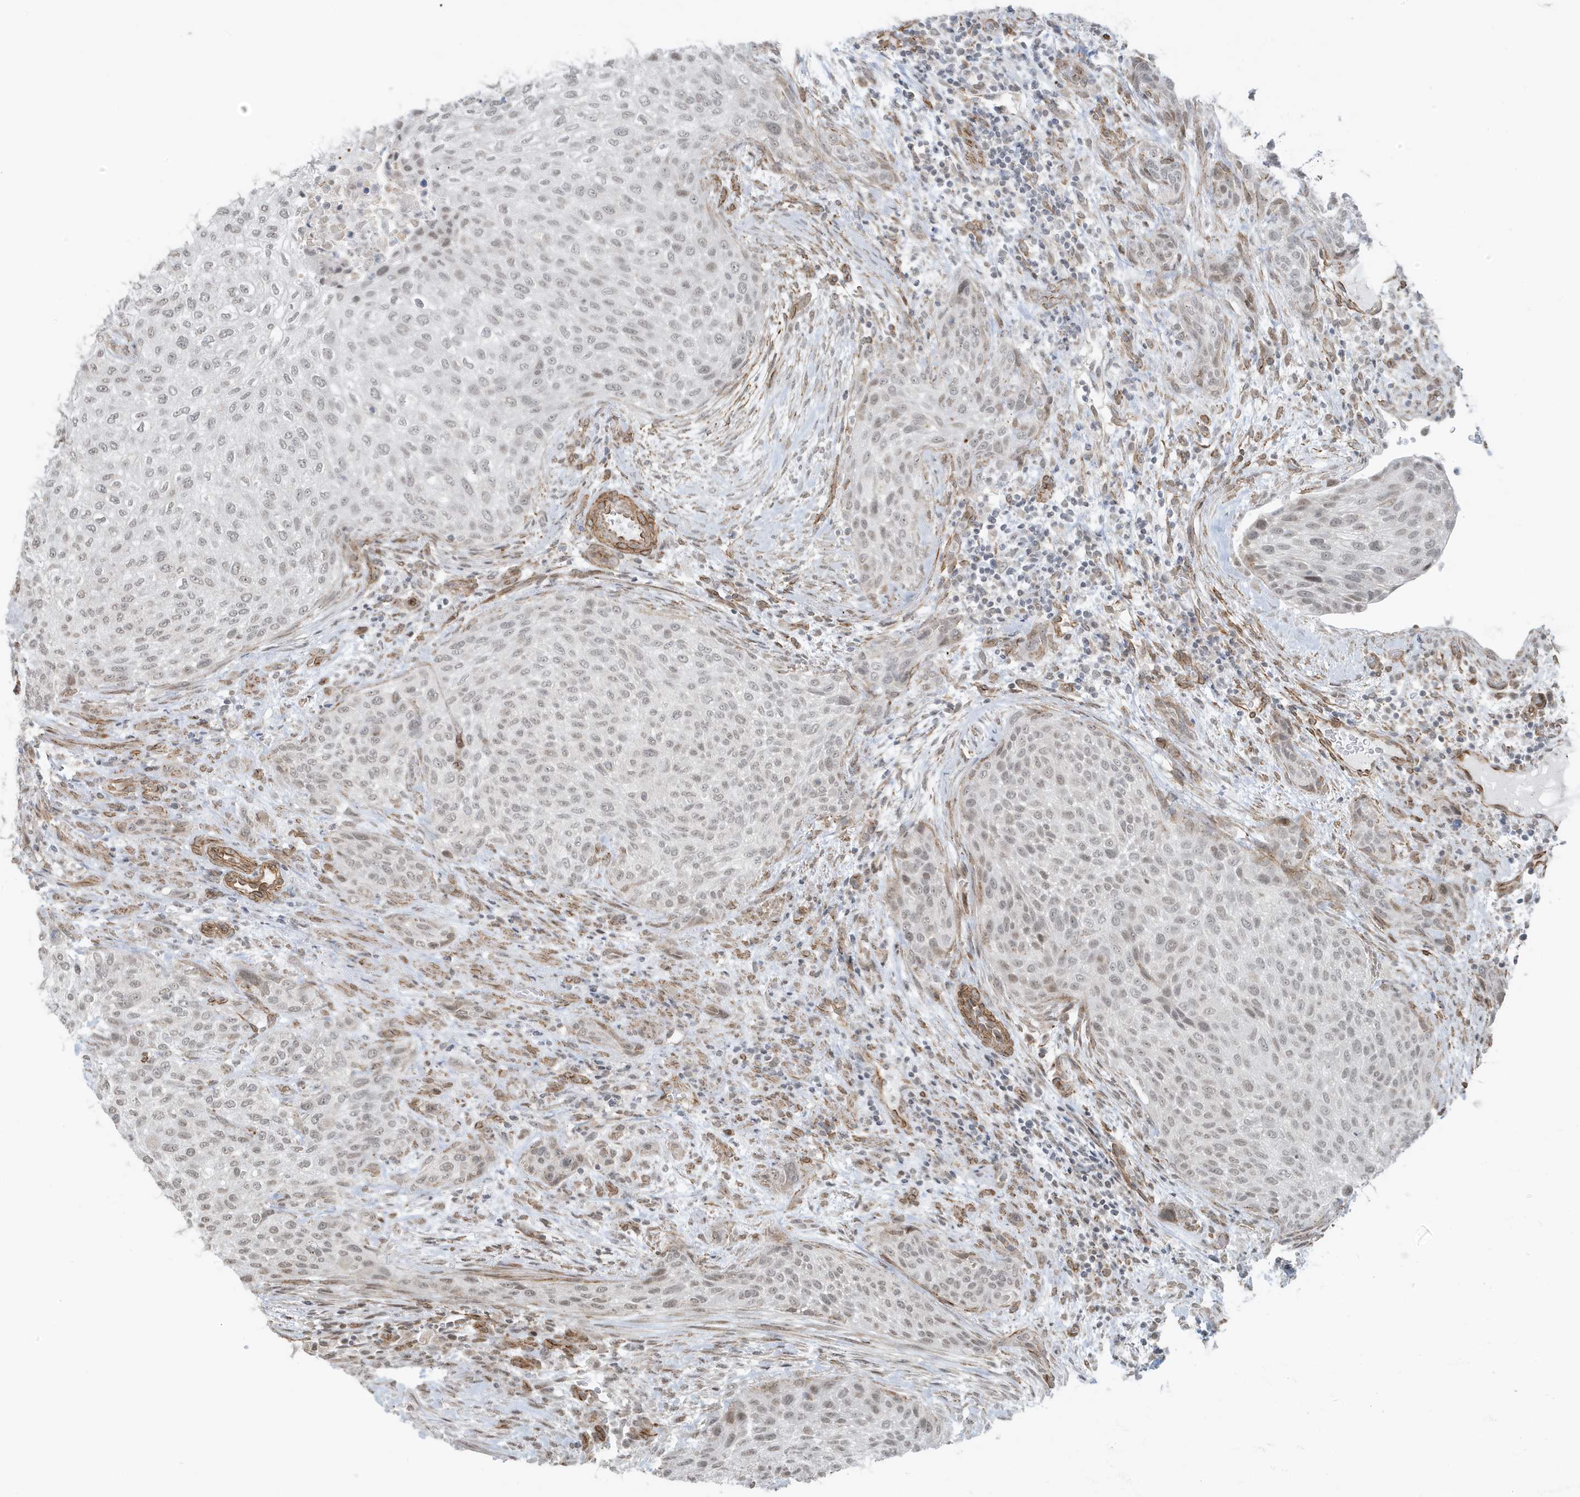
{"staining": {"intensity": "negative", "quantity": "none", "location": "none"}, "tissue": "urothelial cancer", "cell_type": "Tumor cells", "image_type": "cancer", "snomed": [{"axis": "morphology", "description": "Urothelial carcinoma, High grade"}, {"axis": "topography", "description": "Urinary bladder"}], "caption": "This micrograph is of urothelial cancer stained with immunohistochemistry (IHC) to label a protein in brown with the nuclei are counter-stained blue. There is no expression in tumor cells.", "gene": "CHCHD4", "patient": {"sex": "male", "age": 35}}